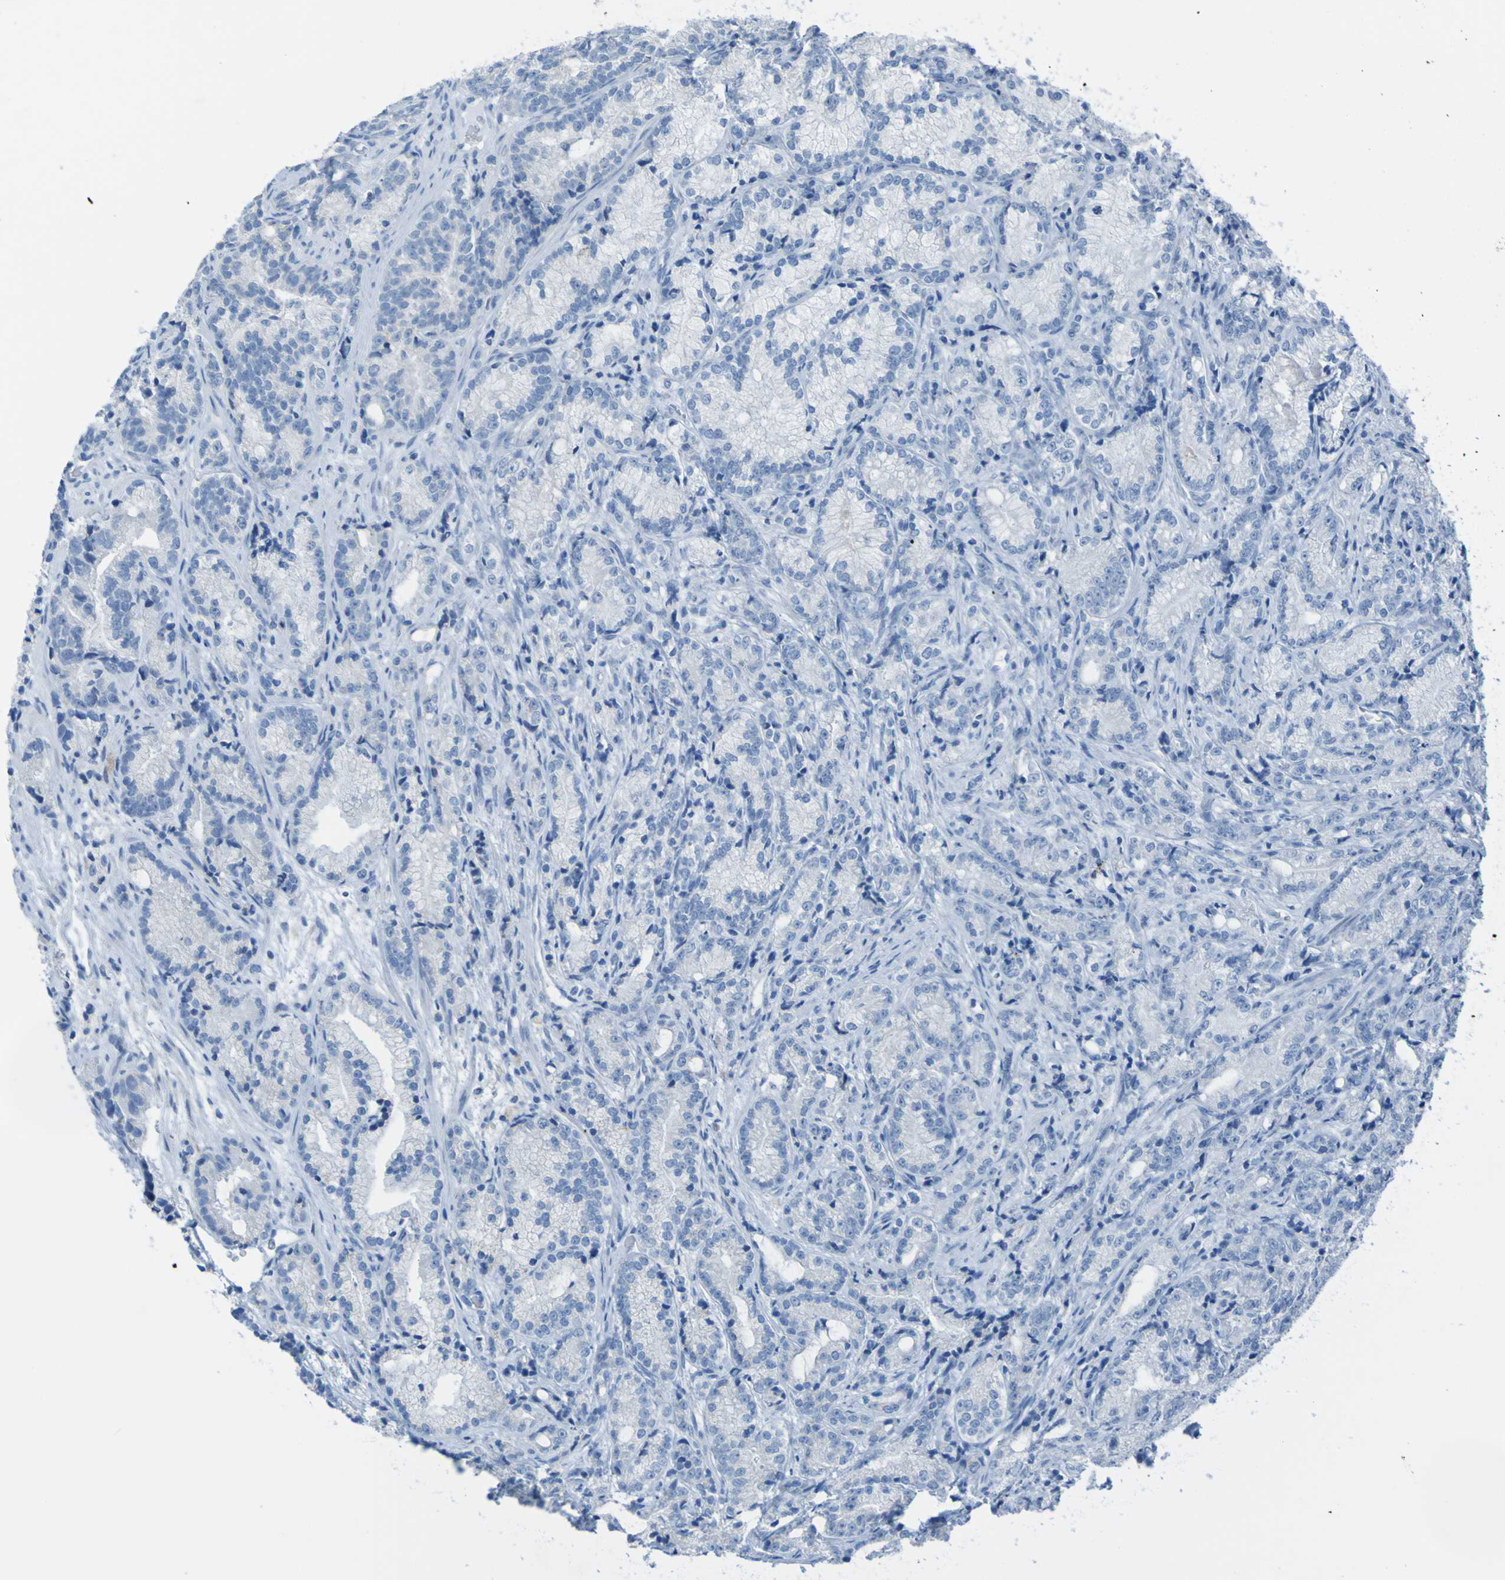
{"staining": {"intensity": "negative", "quantity": "none", "location": "none"}, "tissue": "prostate cancer", "cell_type": "Tumor cells", "image_type": "cancer", "snomed": [{"axis": "morphology", "description": "Adenocarcinoma, Low grade"}, {"axis": "topography", "description": "Prostate"}], "caption": "This micrograph is of prostate cancer stained with immunohistochemistry to label a protein in brown with the nuclei are counter-stained blue. There is no expression in tumor cells.", "gene": "ACMSD", "patient": {"sex": "male", "age": 89}}